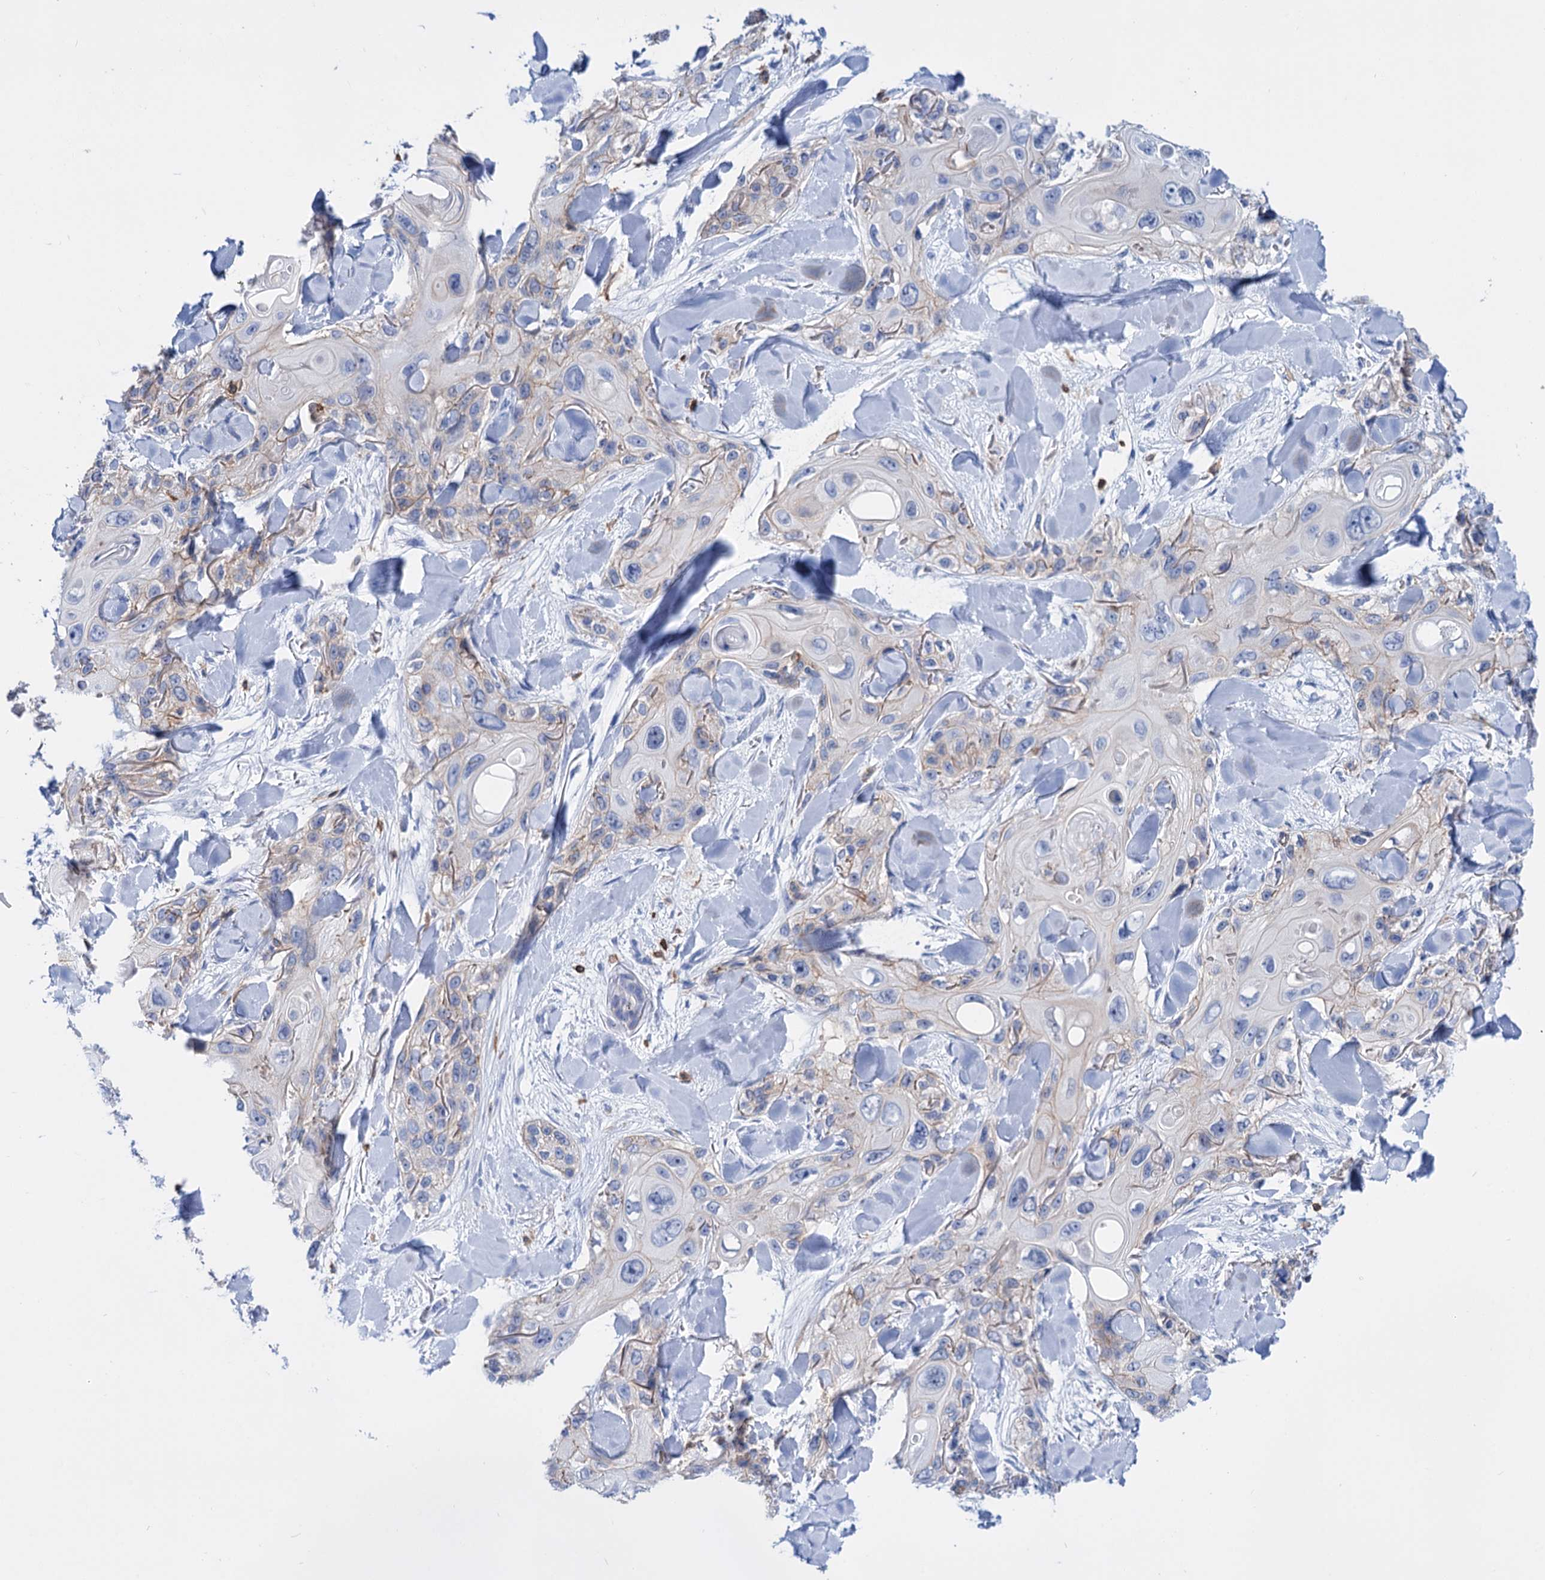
{"staining": {"intensity": "negative", "quantity": "none", "location": "none"}, "tissue": "skin cancer", "cell_type": "Tumor cells", "image_type": "cancer", "snomed": [{"axis": "morphology", "description": "Normal tissue, NOS"}, {"axis": "morphology", "description": "Squamous cell carcinoma, NOS"}, {"axis": "topography", "description": "Skin"}], "caption": "There is no significant staining in tumor cells of squamous cell carcinoma (skin).", "gene": "DEF6", "patient": {"sex": "male", "age": 72}}